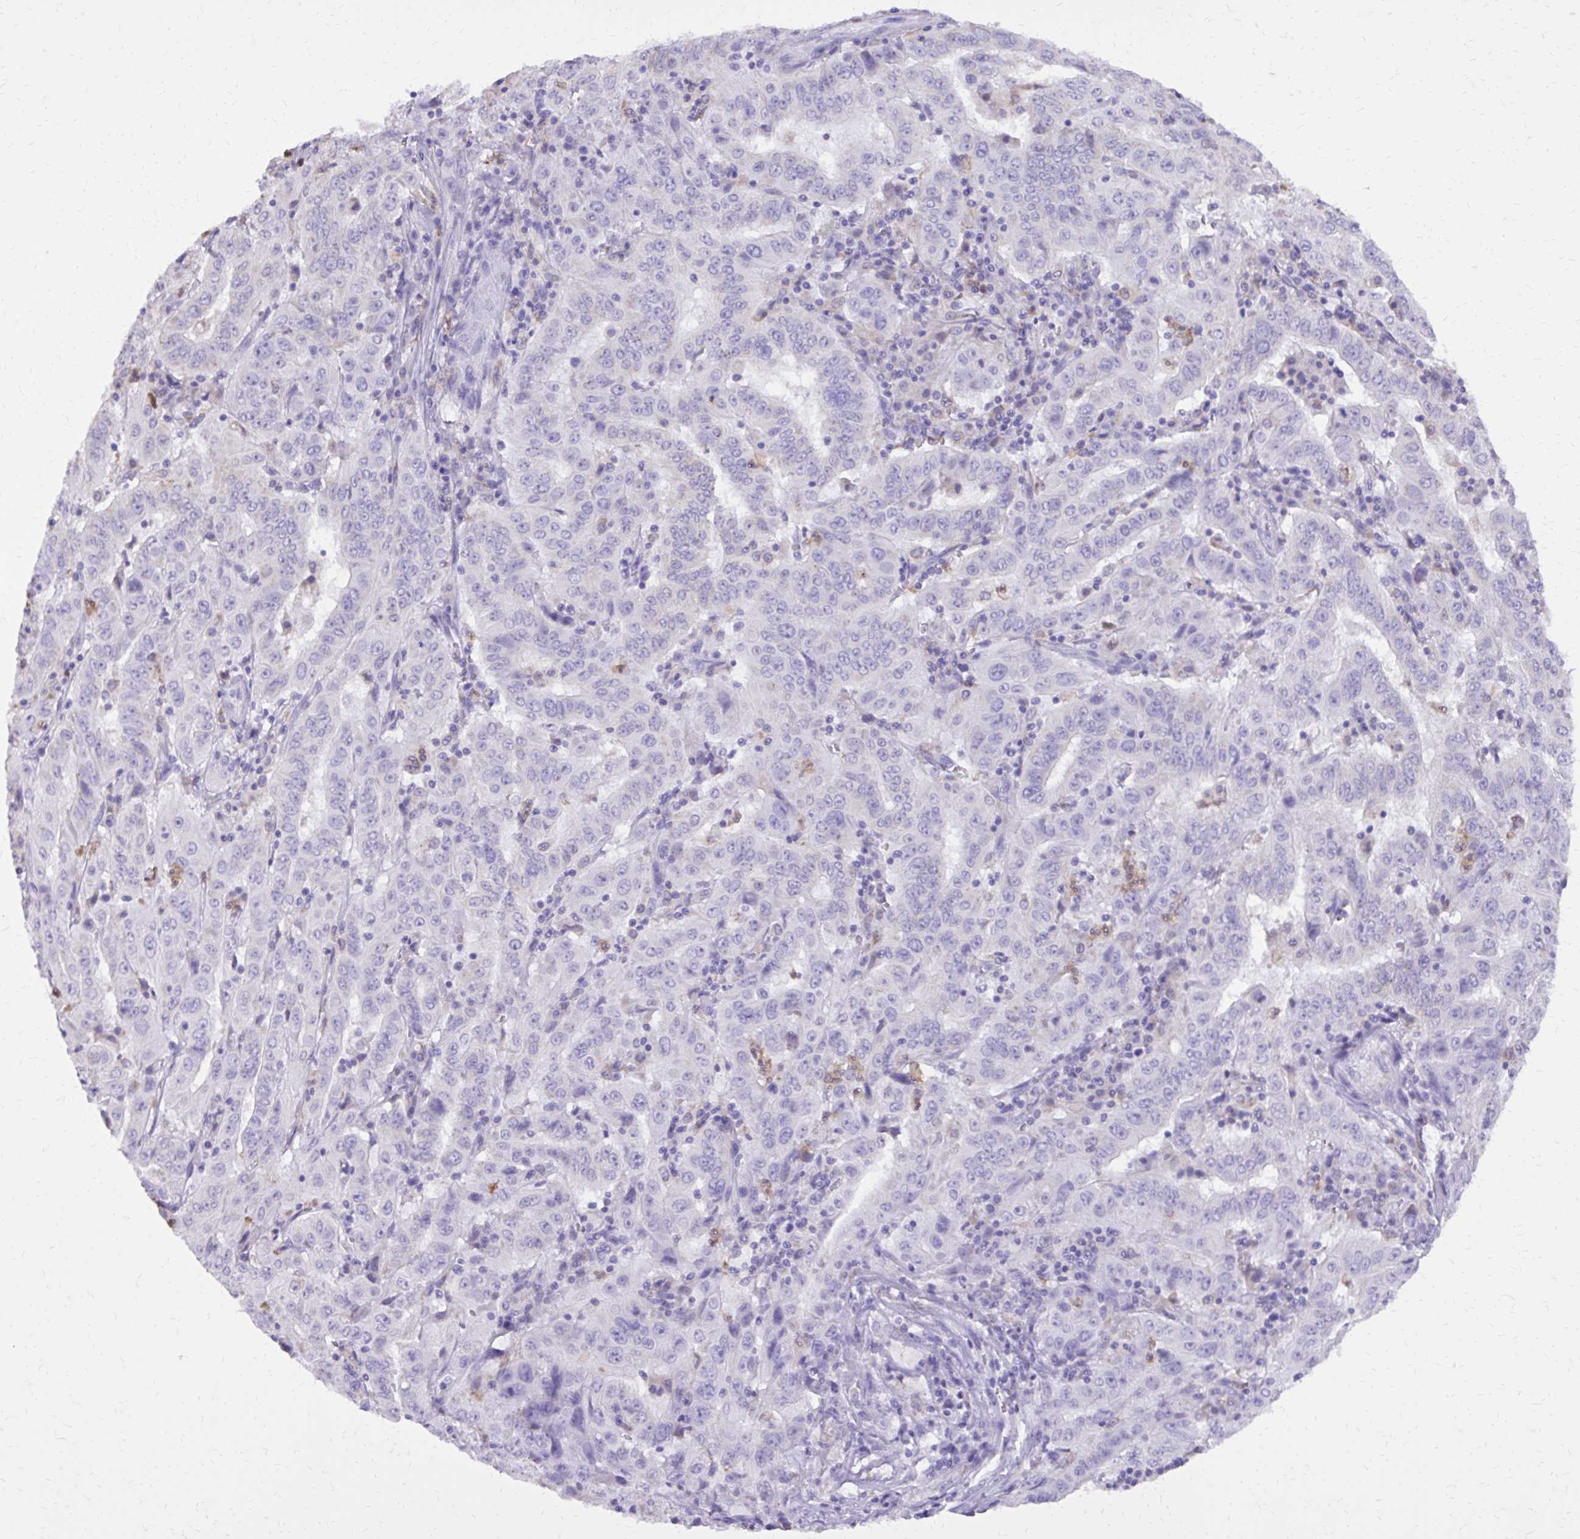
{"staining": {"intensity": "negative", "quantity": "none", "location": "none"}, "tissue": "pancreatic cancer", "cell_type": "Tumor cells", "image_type": "cancer", "snomed": [{"axis": "morphology", "description": "Adenocarcinoma, NOS"}, {"axis": "topography", "description": "Pancreas"}], "caption": "The histopathology image reveals no staining of tumor cells in pancreatic cancer.", "gene": "CAT", "patient": {"sex": "male", "age": 63}}